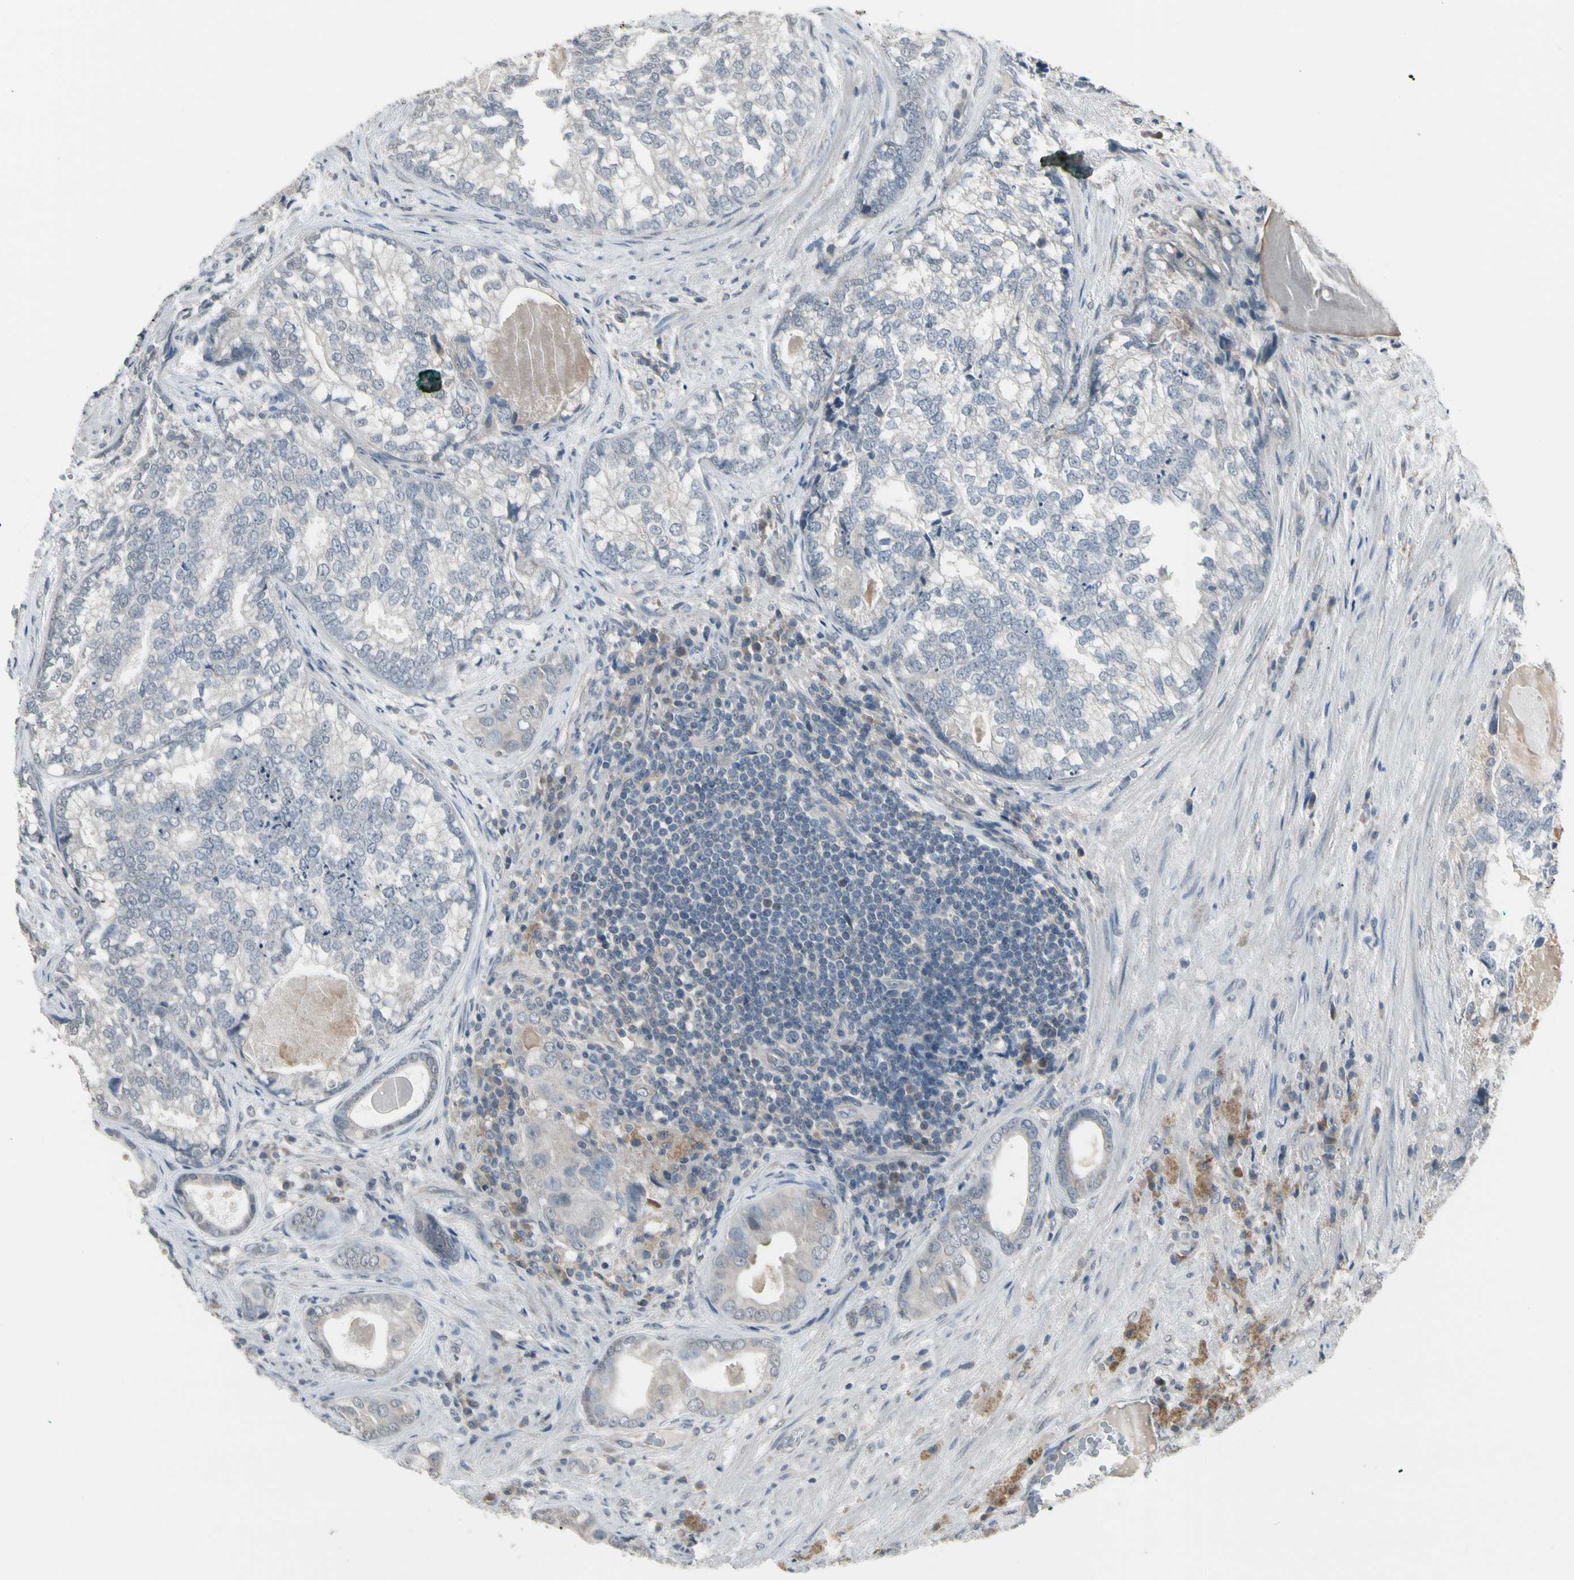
{"staining": {"intensity": "weak", "quantity": "<25%", "location": "cytoplasmic/membranous"}, "tissue": "prostate cancer", "cell_type": "Tumor cells", "image_type": "cancer", "snomed": [{"axis": "morphology", "description": "Adenocarcinoma, High grade"}, {"axis": "topography", "description": "Prostate"}], "caption": "Protein analysis of prostate high-grade adenocarcinoma displays no significant positivity in tumor cells.", "gene": "SV2A", "patient": {"sex": "male", "age": 66}}